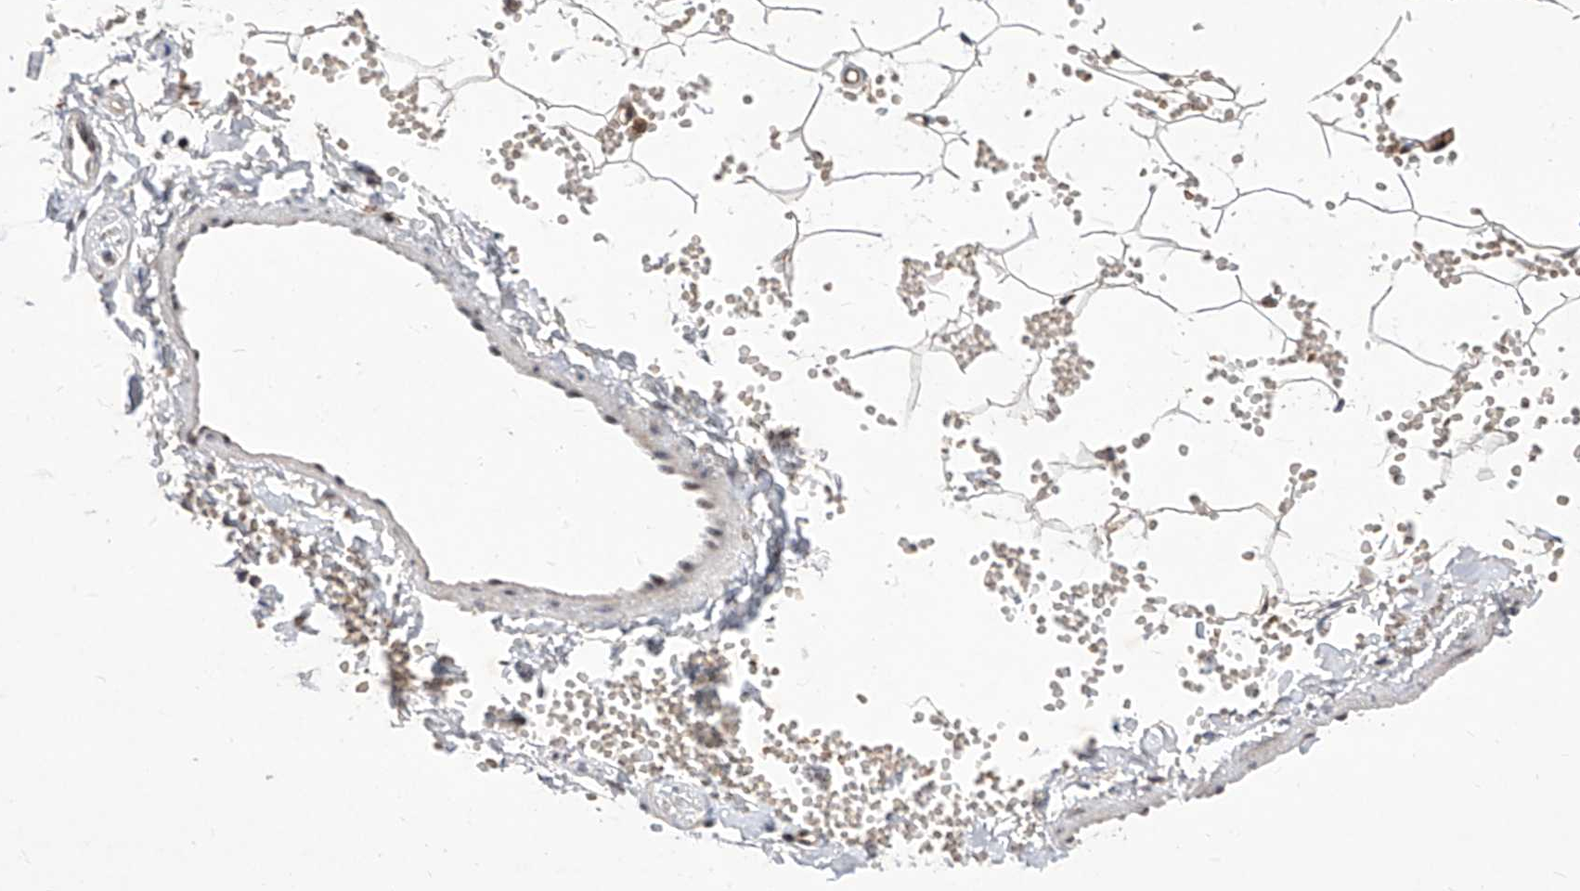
{"staining": {"intensity": "moderate", "quantity": ">75%", "location": "cytoplasmic/membranous"}, "tissue": "adipose tissue", "cell_type": "Adipocytes", "image_type": "normal", "snomed": [{"axis": "morphology", "description": "Normal tissue, NOS"}, {"axis": "topography", "description": "Breast"}], "caption": "A photomicrograph of adipose tissue stained for a protein demonstrates moderate cytoplasmic/membranous brown staining in adipocytes.", "gene": "LGR4", "patient": {"sex": "female", "age": 23}}